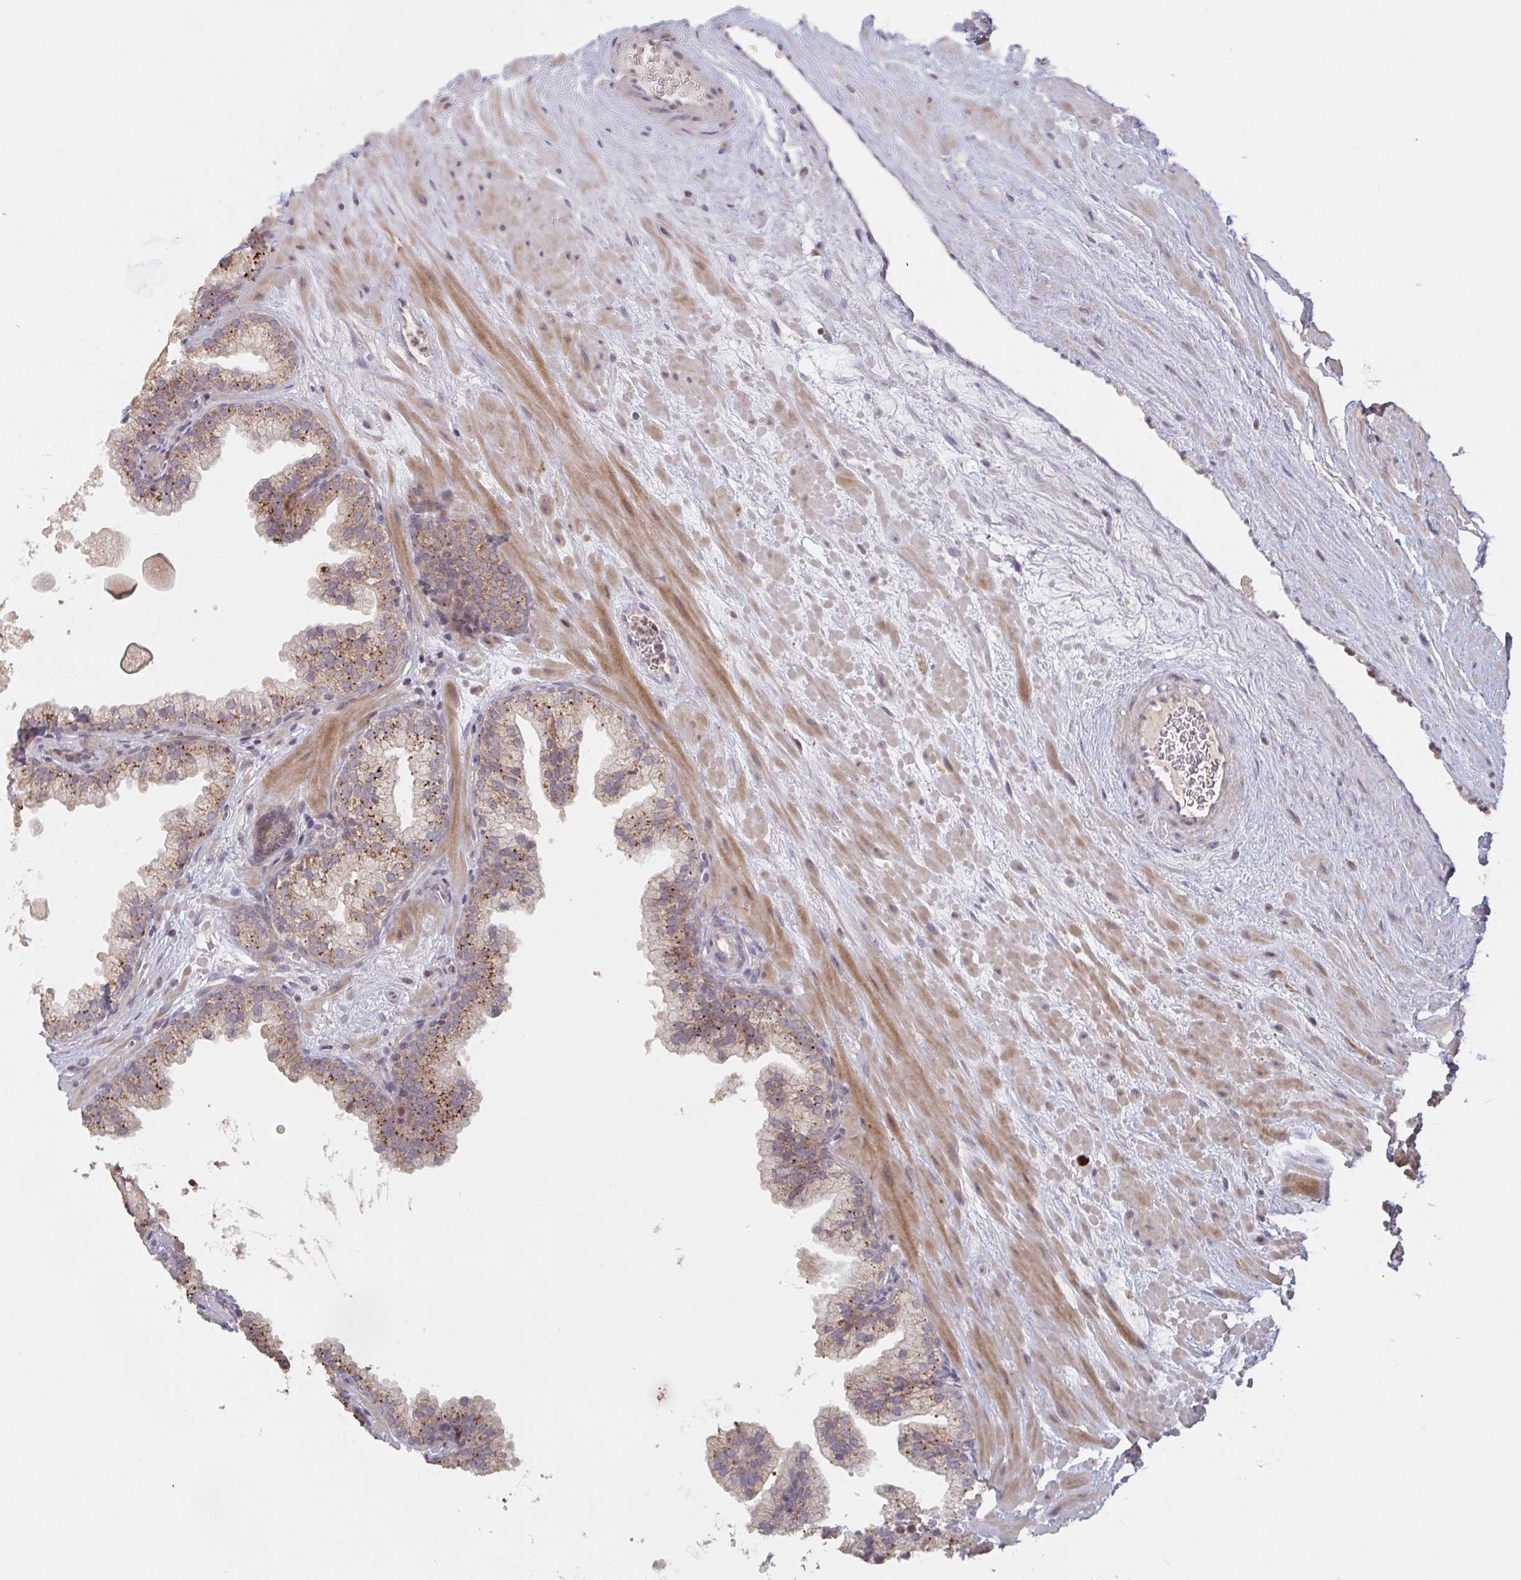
{"staining": {"intensity": "moderate", "quantity": "25%-75%", "location": "cytoplasmic/membranous"}, "tissue": "prostate", "cell_type": "Glandular cells", "image_type": "normal", "snomed": [{"axis": "morphology", "description": "Normal tissue, NOS"}, {"axis": "topography", "description": "Prostate"}, {"axis": "topography", "description": "Peripheral nerve tissue"}], "caption": "Human prostate stained with a brown dye demonstrates moderate cytoplasmic/membranous positive positivity in about 25%-75% of glandular cells.", "gene": "DCST1", "patient": {"sex": "male", "age": 61}}